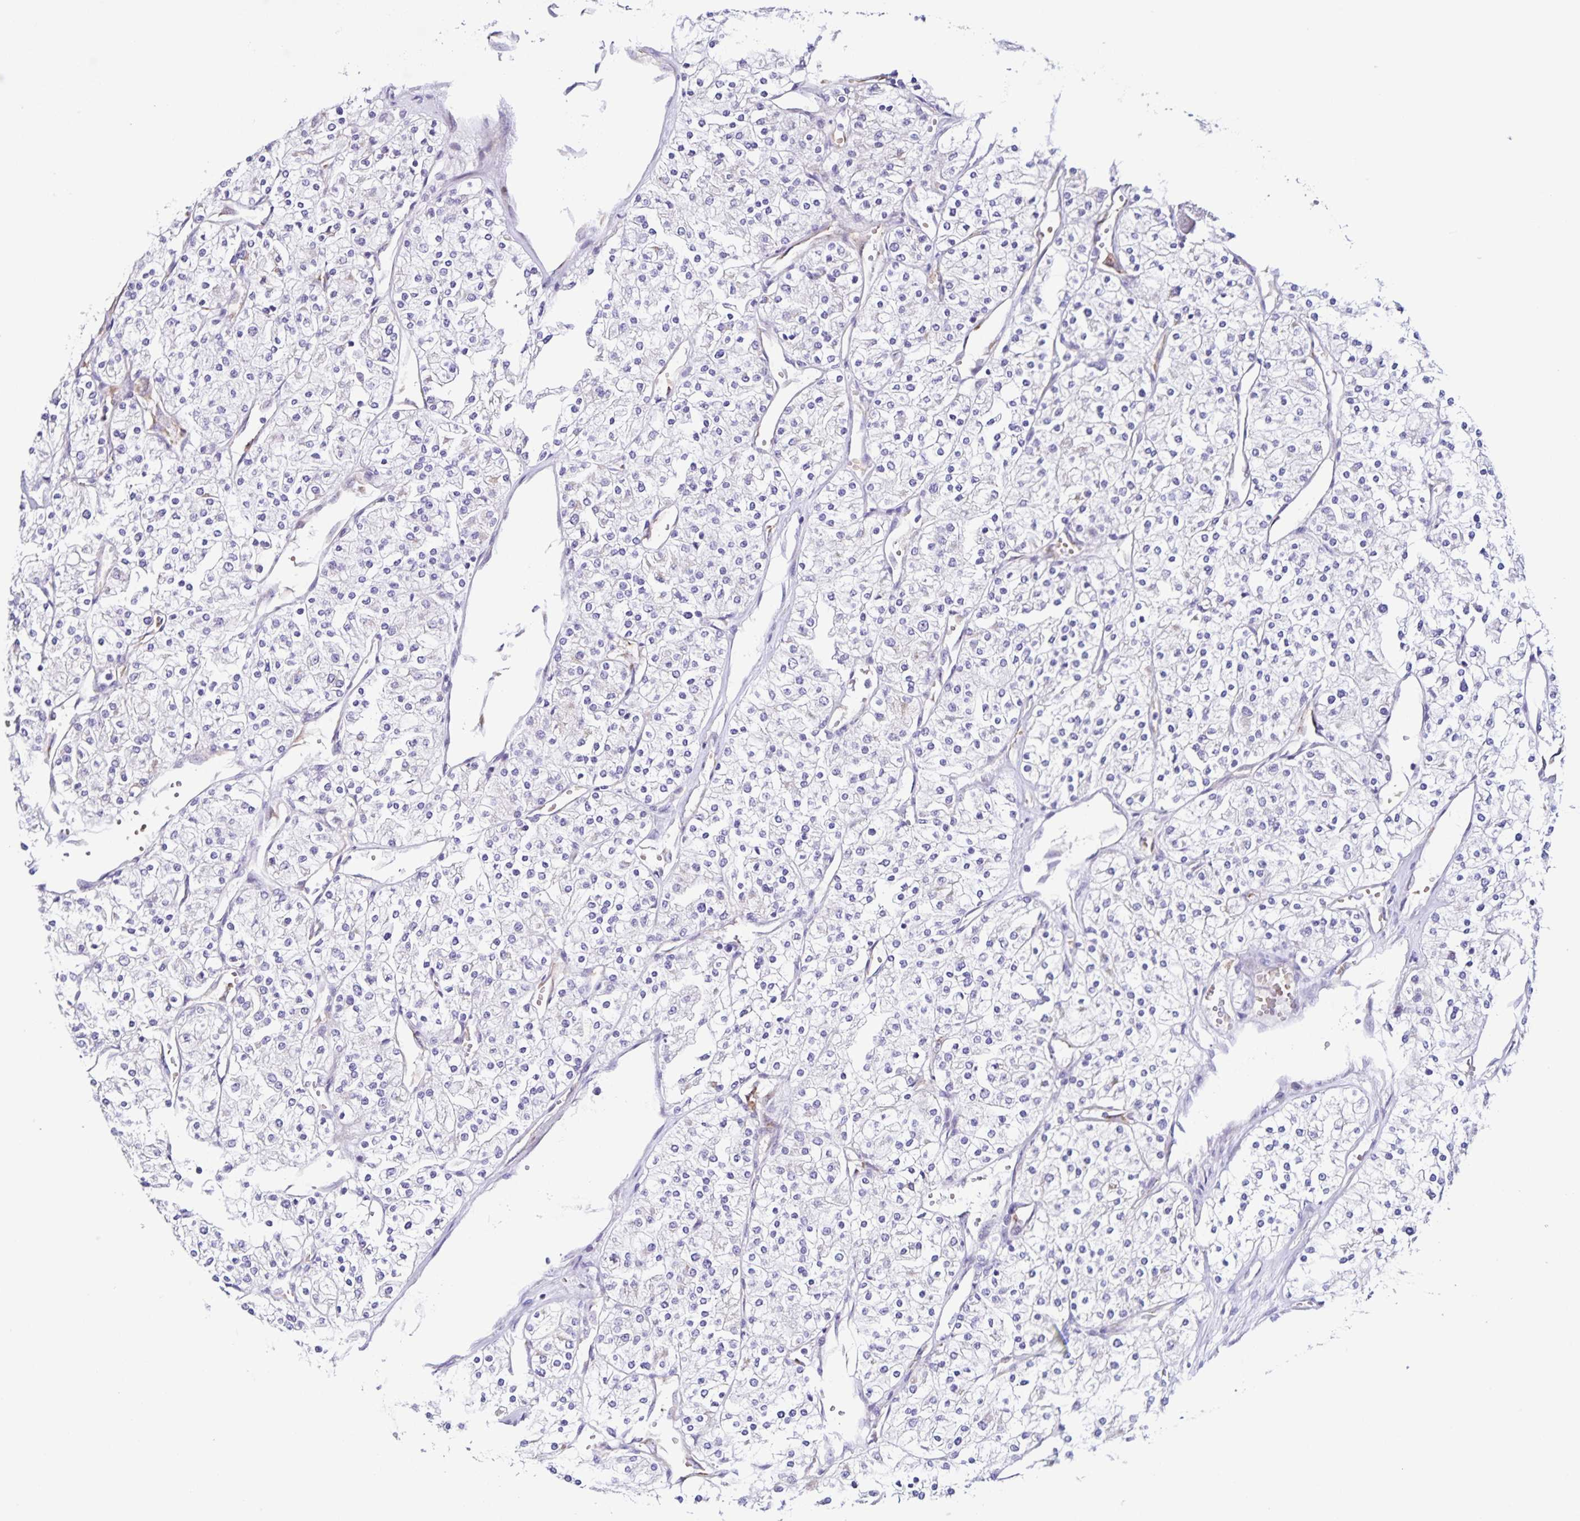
{"staining": {"intensity": "negative", "quantity": "none", "location": "none"}, "tissue": "renal cancer", "cell_type": "Tumor cells", "image_type": "cancer", "snomed": [{"axis": "morphology", "description": "Adenocarcinoma, NOS"}, {"axis": "topography", "description": "Kidney"}], "caption": "The photomicrograph reveals no staining of tumor cells in adenocarcinoma (renal).", "gene": "RNFT2", "patient": {"sex": "male", "age": 80}}